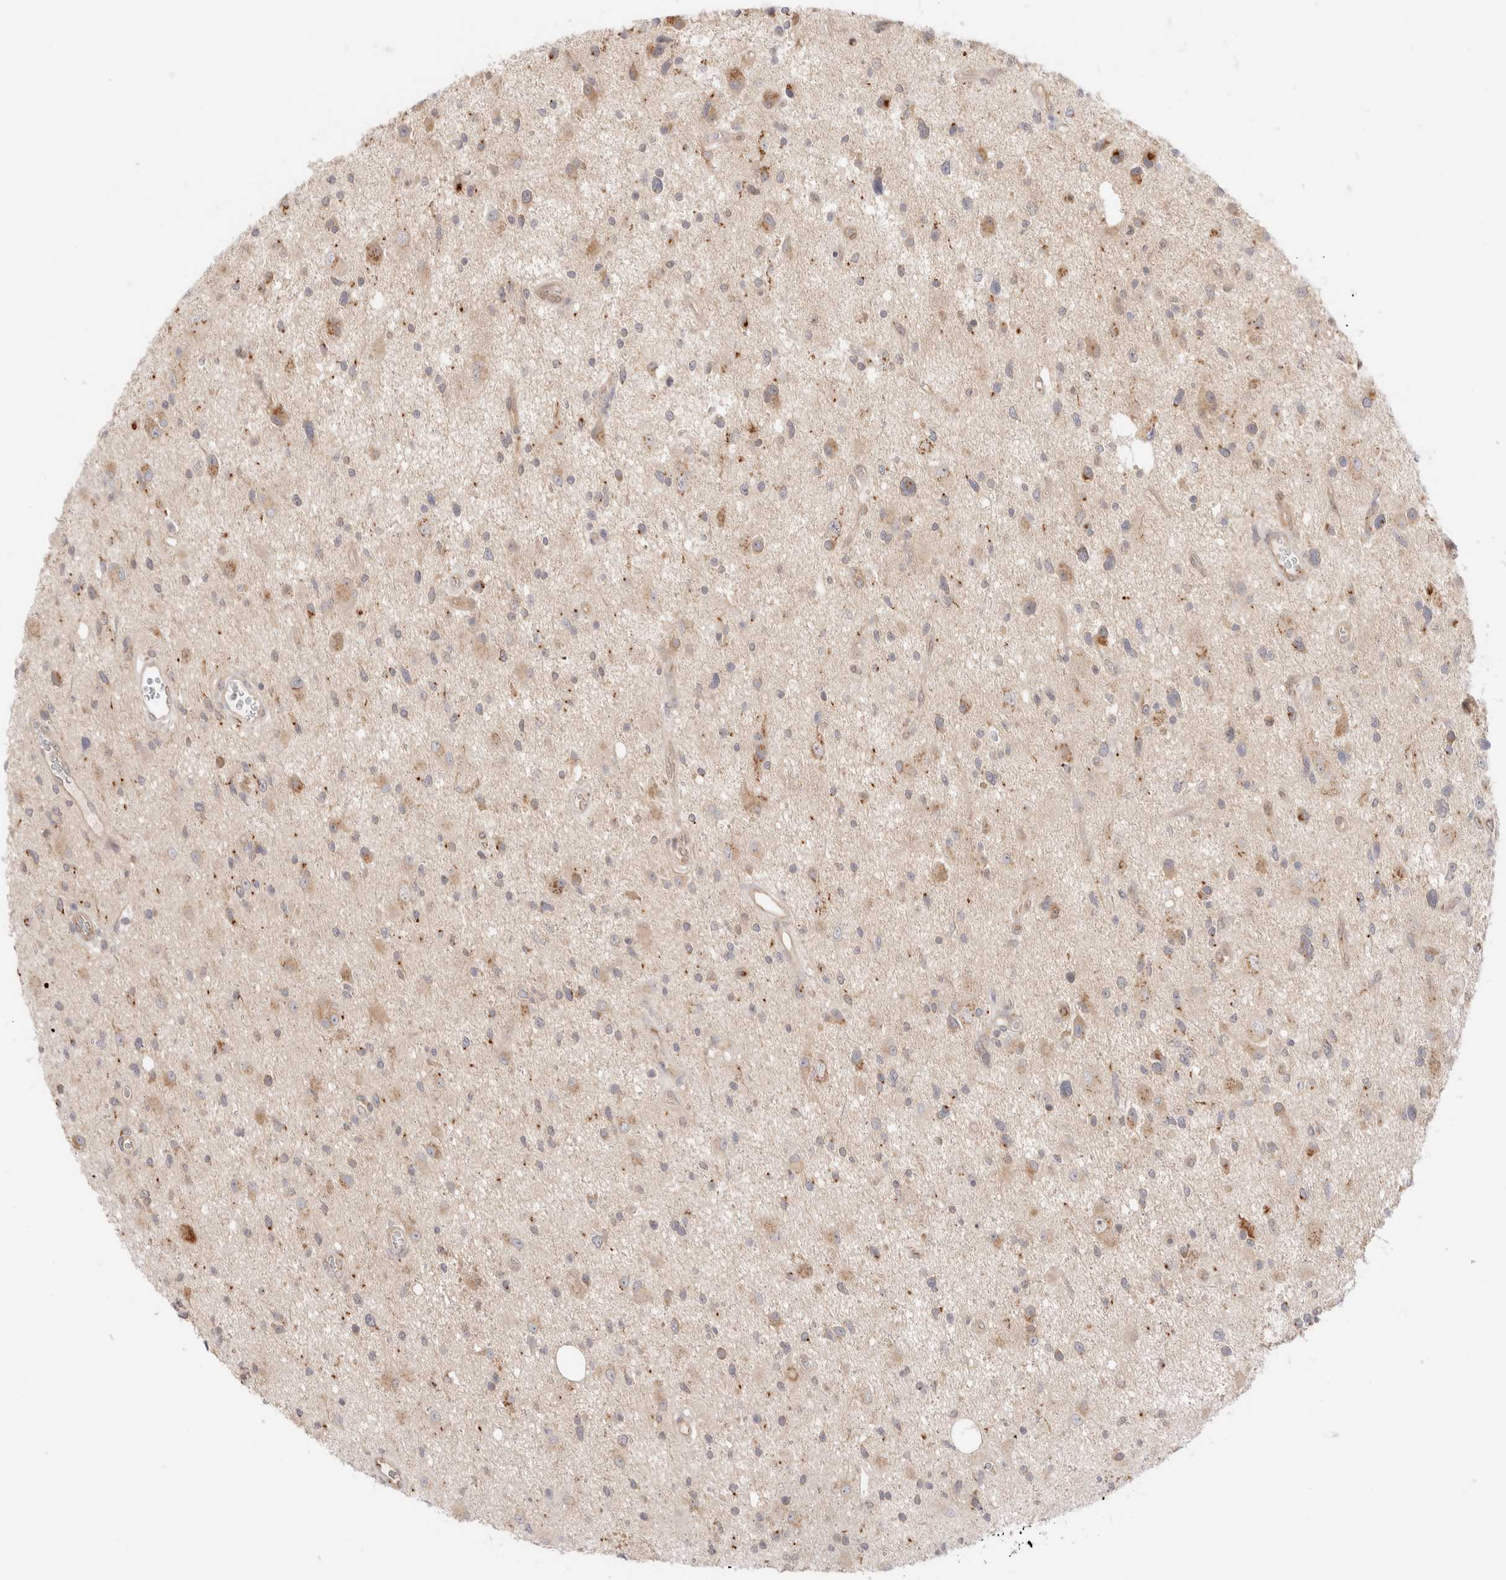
{"staining": {"intensity": "weak", "quantity": "<25%", "location": "cytoplasmic/membranous"}, "tissue": "glioma", "cell_type": "Tumor cells", "image_type": "cancer", "snomed": [{"axis": "morphology", "description": "Glioma, malignant, High grade"}, {"axis": "topography", "description": "Brain"}], "caption": "This is an IHC photomicrograph of human glioma. There is no staining in tumor cells.", "gene": "EFCAB13", "patient": {"sex": "male", "age": 33}}